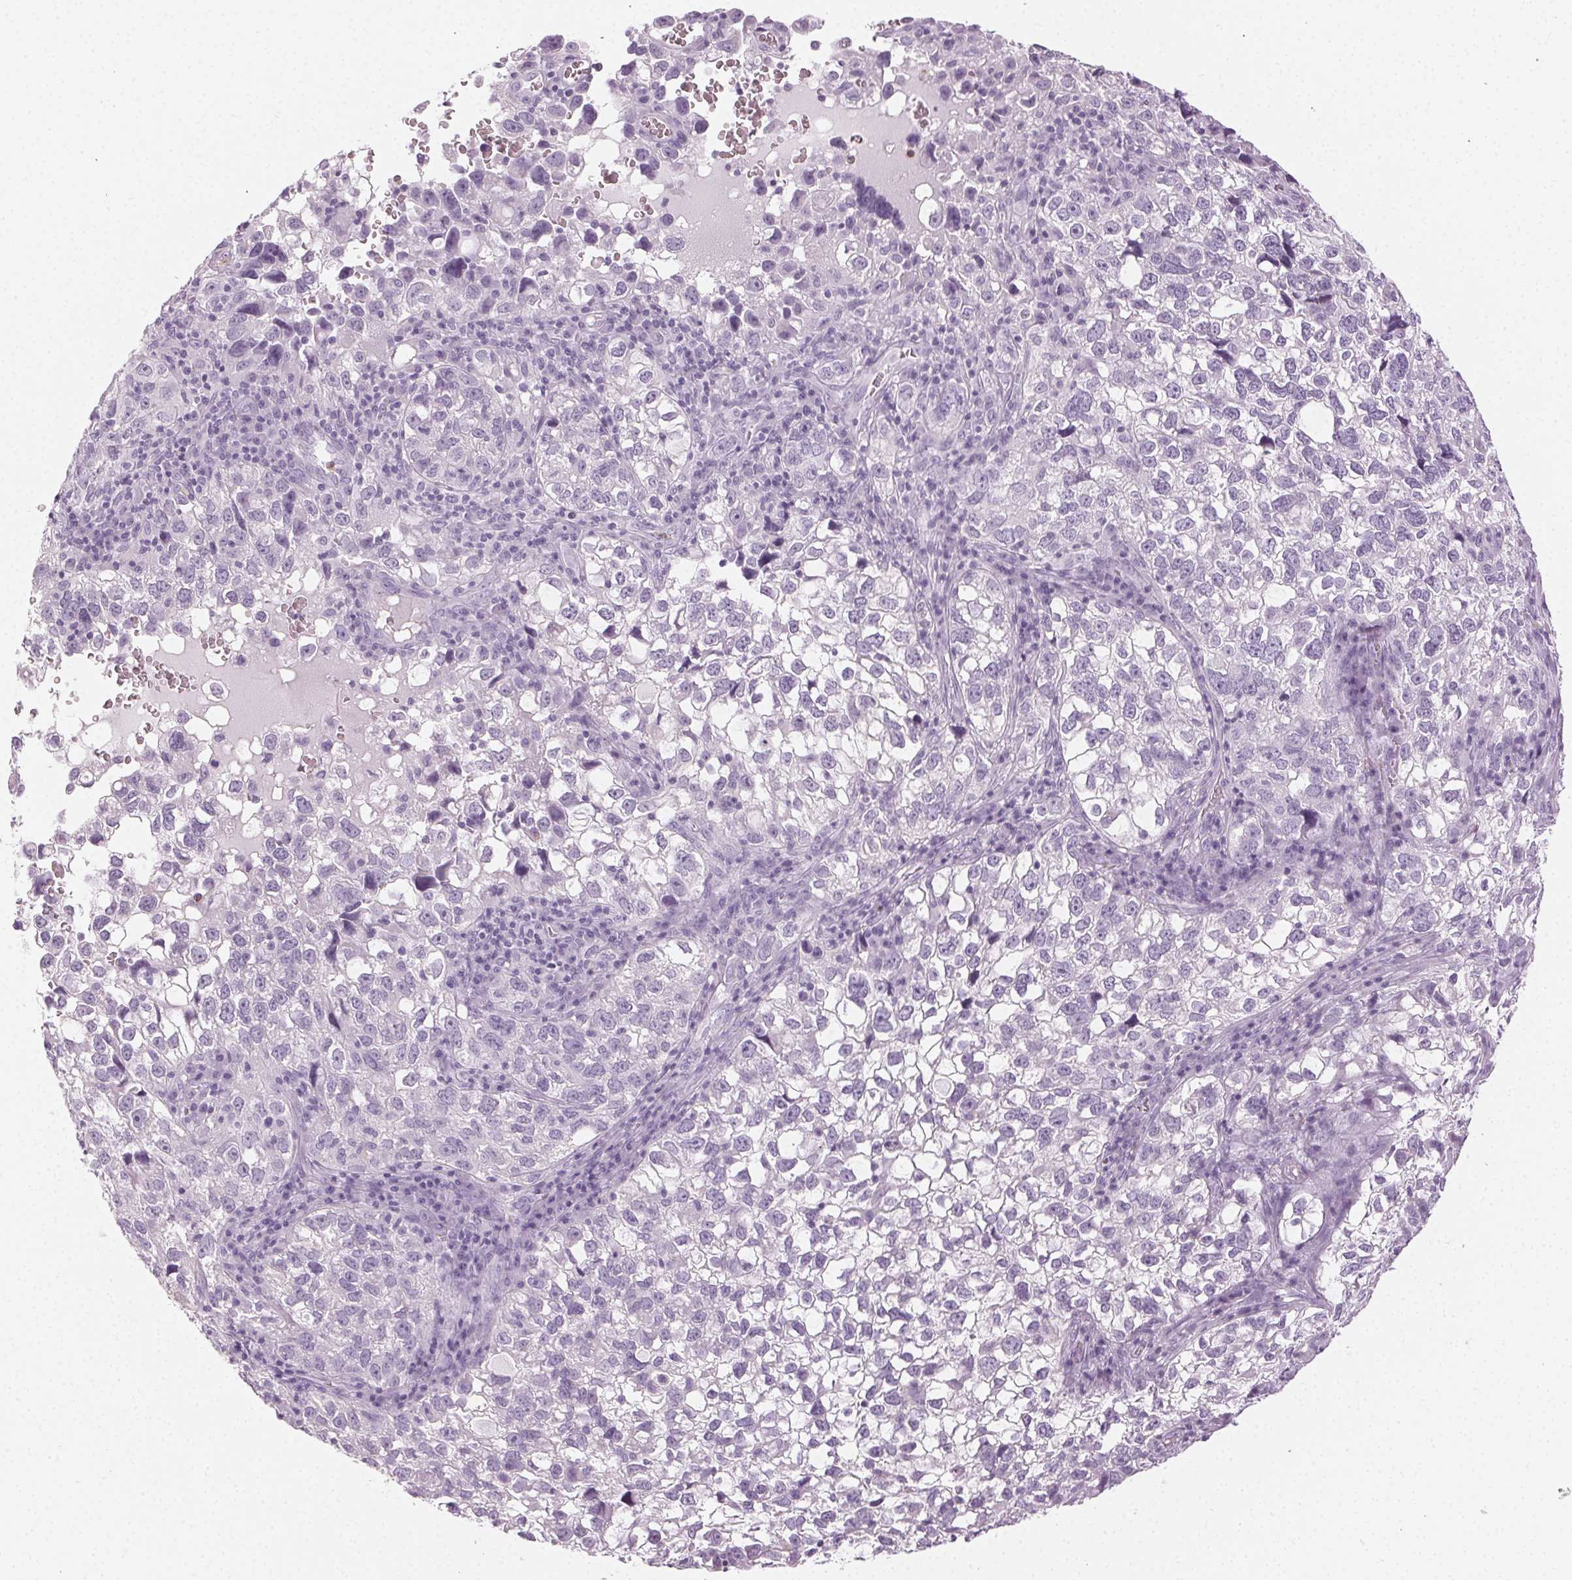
{"staining": {"intensity": "negative", "quantity": "none", "location": "none"}, "tissue": "cervical cancer", "cell_type": "Tumor cells", "image_type": "cancer", "snomed": [{"axis": "morphology", "description": "Squamous cell carcinoma, NOS"}, {"axis": "topography", "description": "Cervix"}], "caption": "An IHC image of squamous cell carcinoma (cervical) is shown. There is no staining in tumor cells of squamous cell carcinoma (cervical).", "gene": "MPO", "patient": {"sex": "female", "age": 55}}